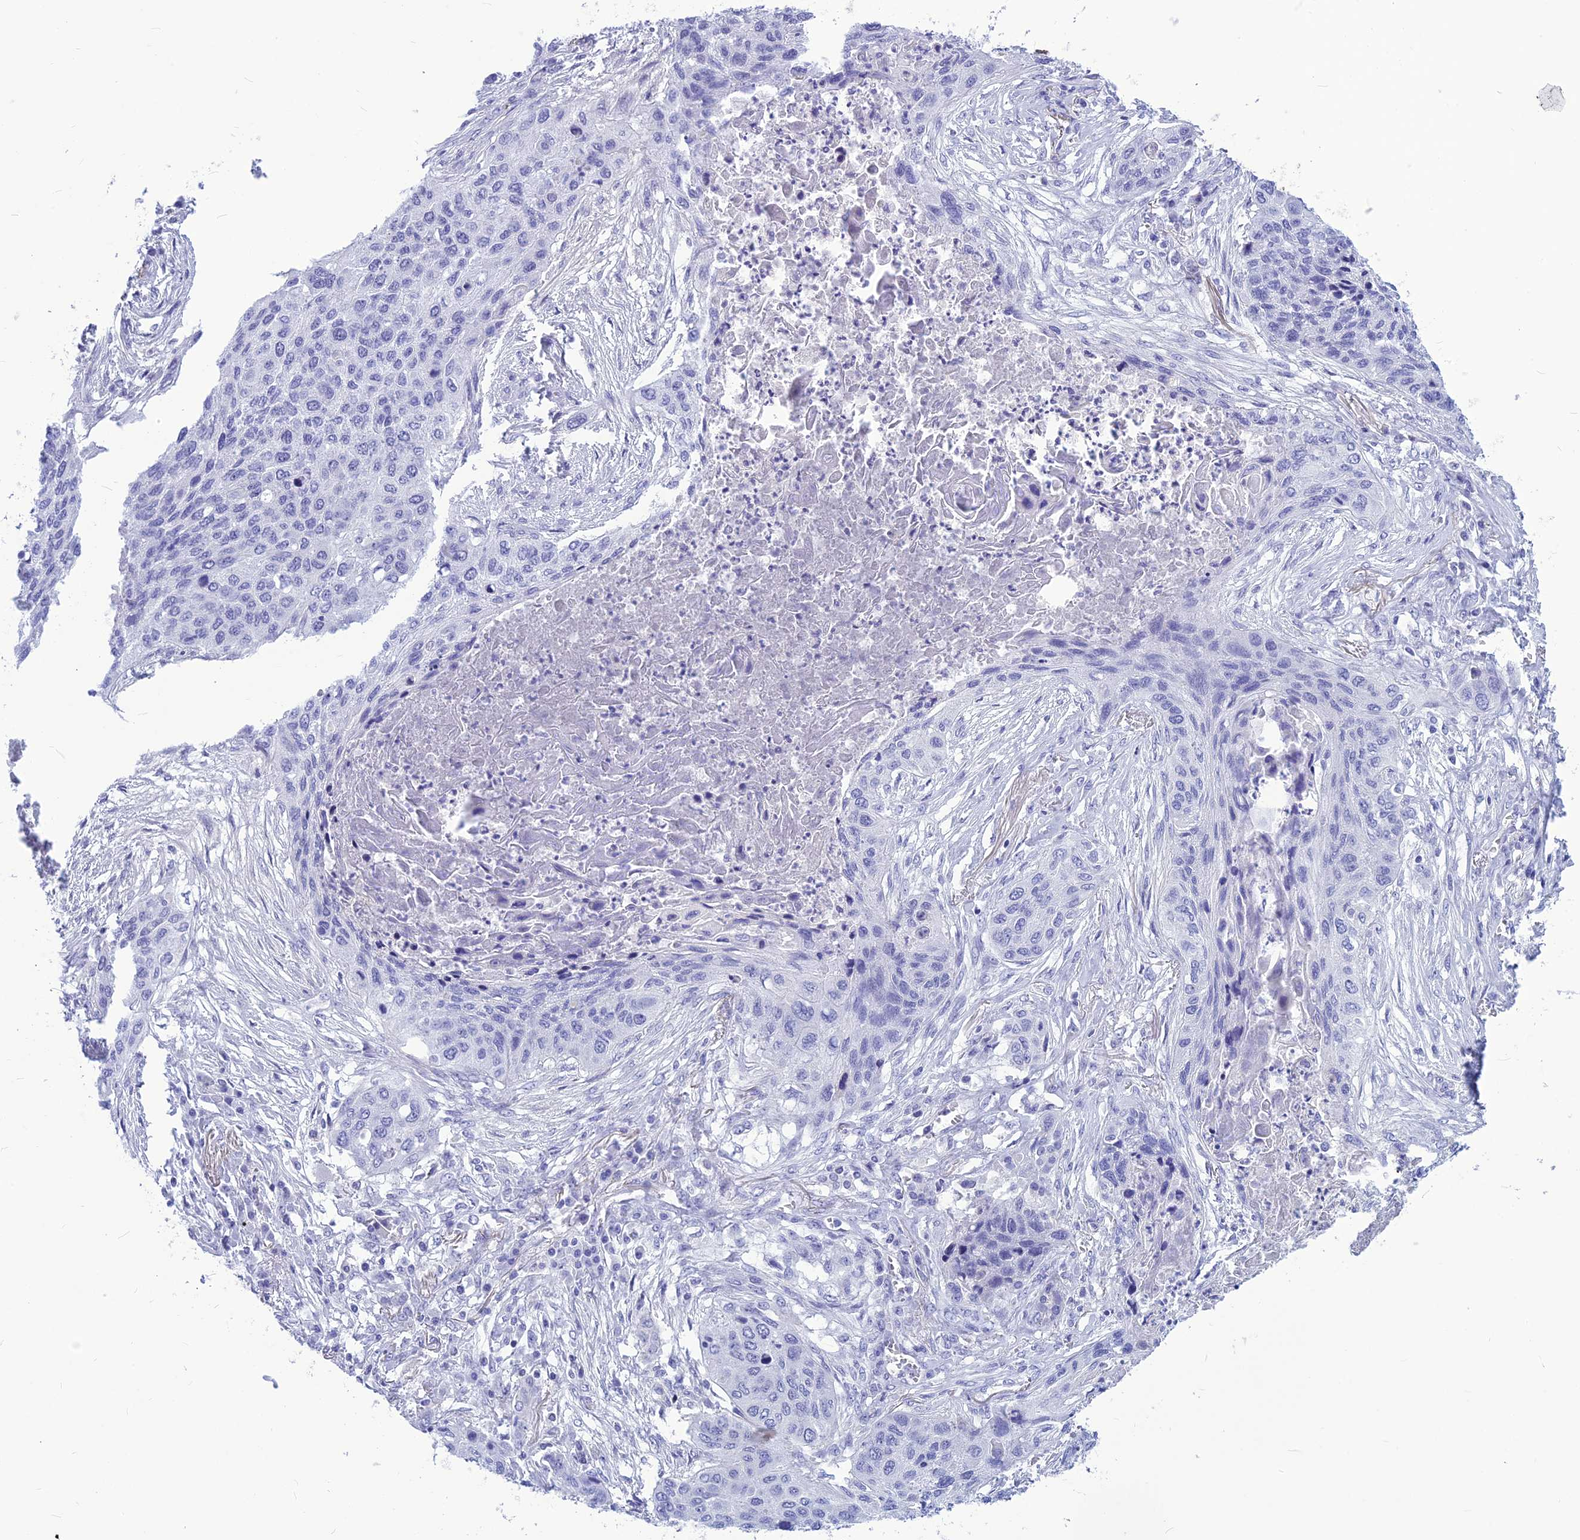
{"staining": {"intensity": "negative", "quantity": "none", "location": "none"}, "tissue": "lung cancer", "cell_type": "Tumor cells", "image_type": "cancer", "snomed": [{"axis": "morphology", "description": "Squamous cell carcinoma, NOS"}, {"axis": "topography", "description": "Lung"}], "caption": "Immunohistochemistry image of neoplastic tissue: lung cancer (squamous cell carcinoma) stained with DAB (3,3'-diaminobenzidine) displays no significant protein positivity in tumor cells.", "gene": "BBS2", "patient": {"sex": "female", "age": 63}}